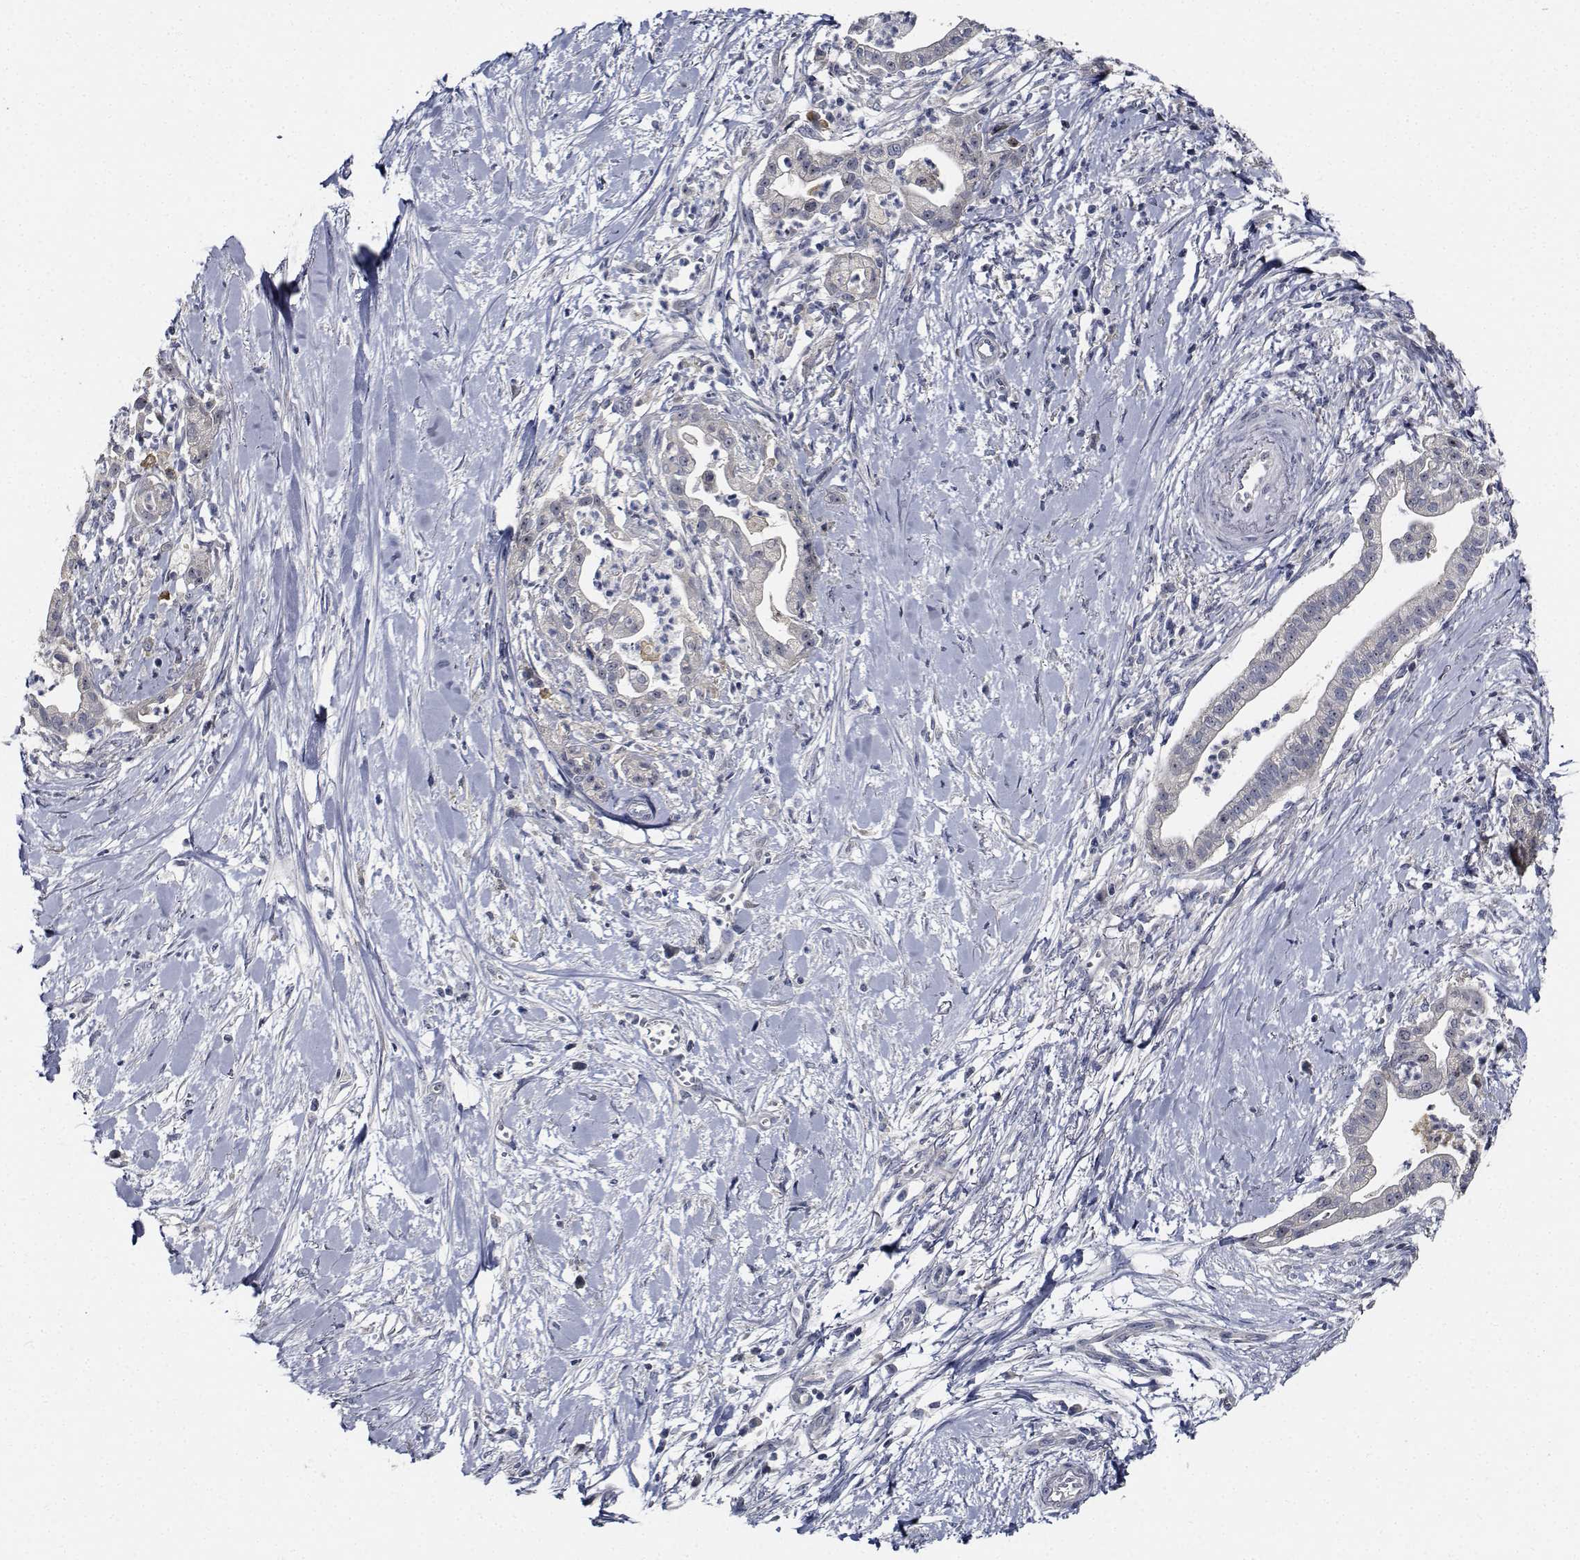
{"staining": {"intensity": "negative", "quantity": "none", "location": "none"}, "tissue": "pancreatic cancer", "cell_type": "Tumor cells", "image_type": "cancer", "snomed": [{"axis": "morphology", "description": "Normal tissue, NOS"}, {"axis": "morphology", "description": "Adenocarcinoma, NOS"}, {"axis": "topography", "description": "Lymph node"}, {"axis": "topography", "description": "Pancreas"}], "caption": "The histopathology image shows no significant staining in tumor cells of pancreatic cancer. (DAB (3,3'-diaminobenzidine) IHC visualized using brightfield microscopy, high magnification).", "gene": "NVL", "patient": {"sex": "female", "age": 58}}